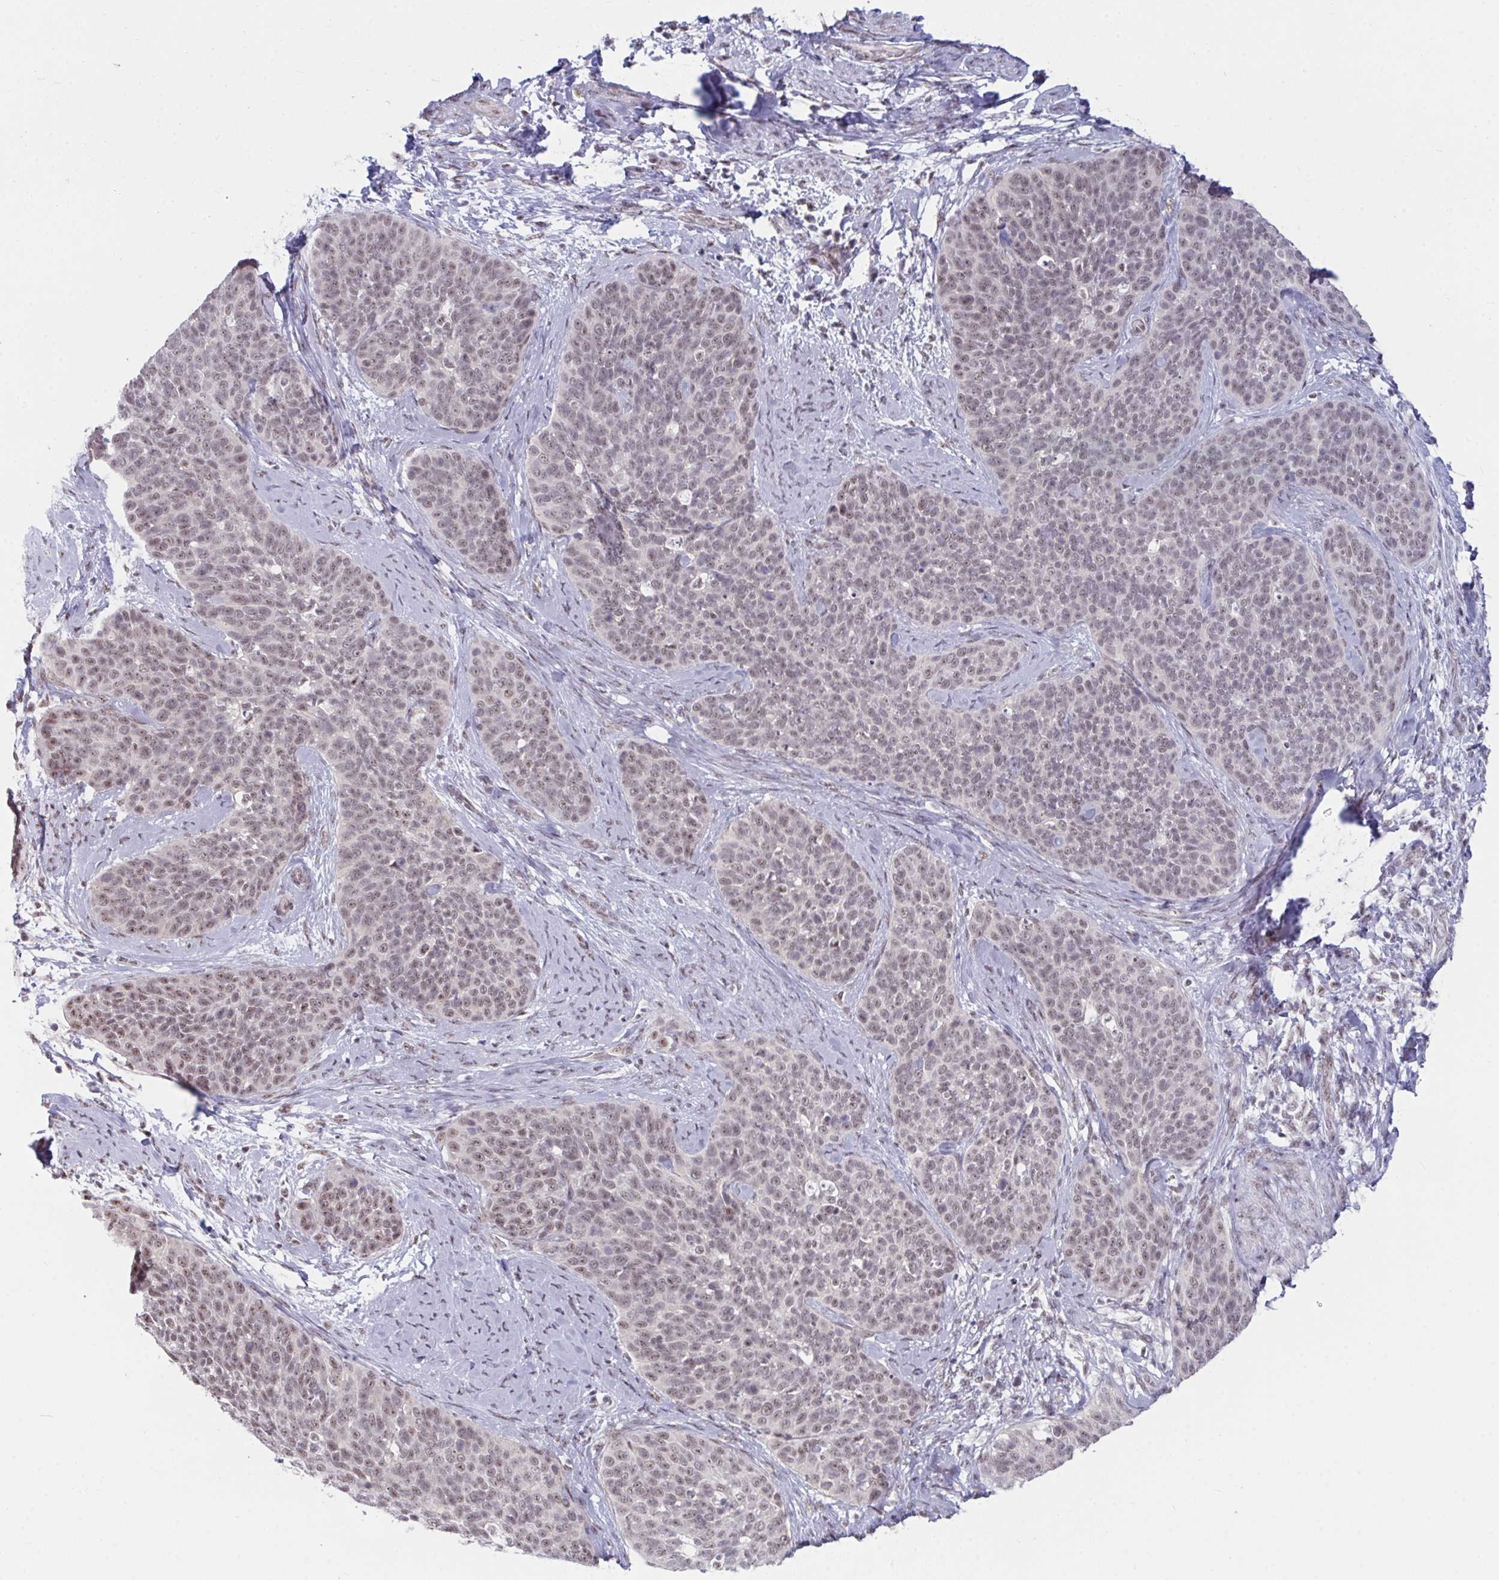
{"staining": {"intensity": "weak", "quantity": "25%-75%", "location": "nuclear"}, "tissue": "cervical cancer", "cell_type": "Tumor cells", "image_type": "cancer", "snomed": [{"axis": "morphology", "description": "Squamous cell carcinoma, NOS"}, {"axis": "topography", "description": "Cervix"}], "caption": "Human cervical squamous cell carcinoma stained with a protein marker shows weak staining in tumor cells.", "gene": "PRR14", "patient": {"sex": "female", "age": 69}}